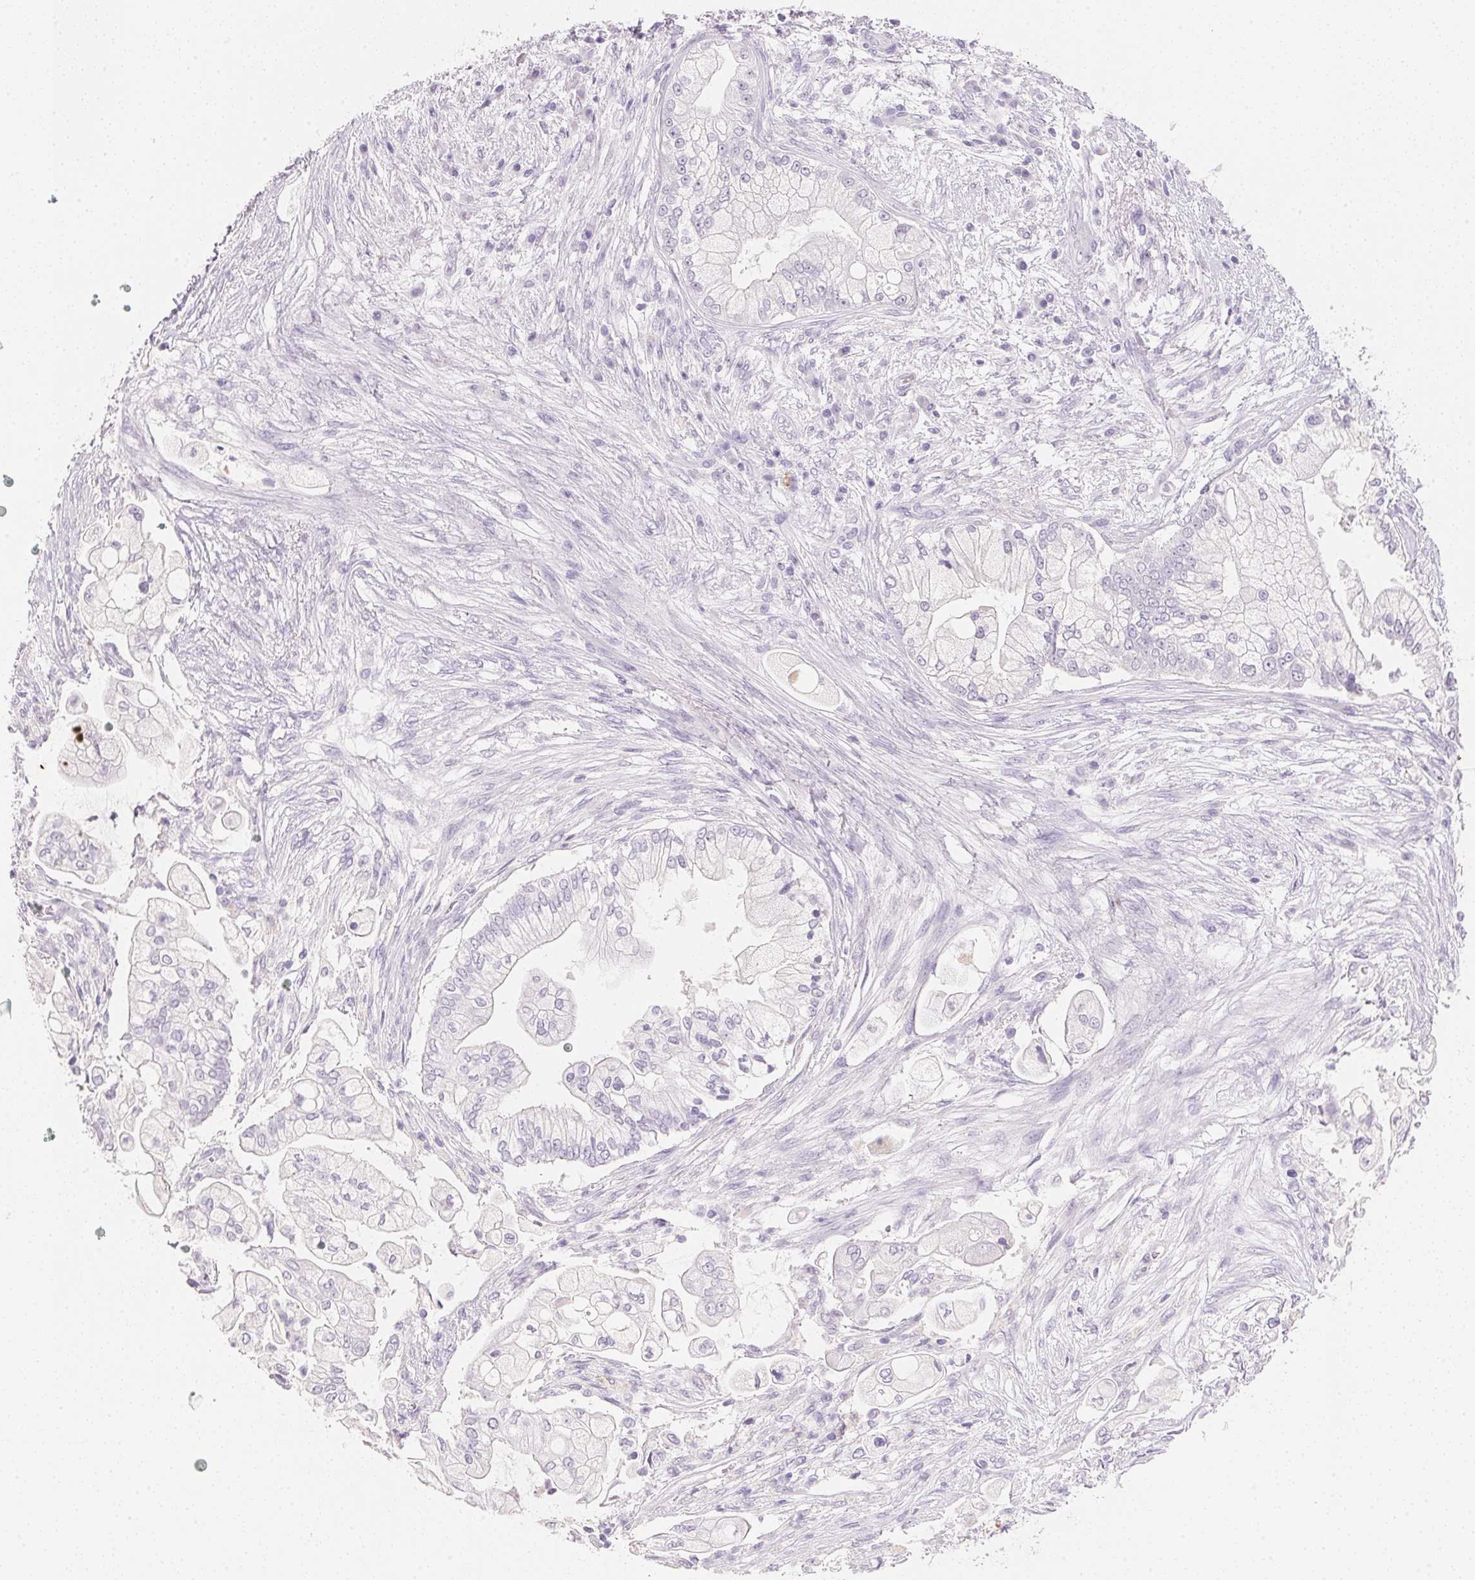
{"staining": {"intensity": "negative", "quantity": "none", "location": "none"}, "tissue": "pancreatic cancer", "cell_type": "Tumor cells", "image_type": "cancer", "snomed": [{"axis": "morphology", "description": "Adenocarcinoma, NOS"}, {"axis": "topography", "description": "Pancreas"}], "caption": "The immunohistochemistry (IHC) micrograph has no significant staining in tumor cells of adenocarcinoma (pancreatic) tissue. Brightfield microscopy of immunohistochemistry stained with DAB (3,3'-diaminobenzidine) (brown) and hematoxylin (blue), captured at high magnification.", "gene": "ACP3", "patient": {"sex": "female", "age": 69}}